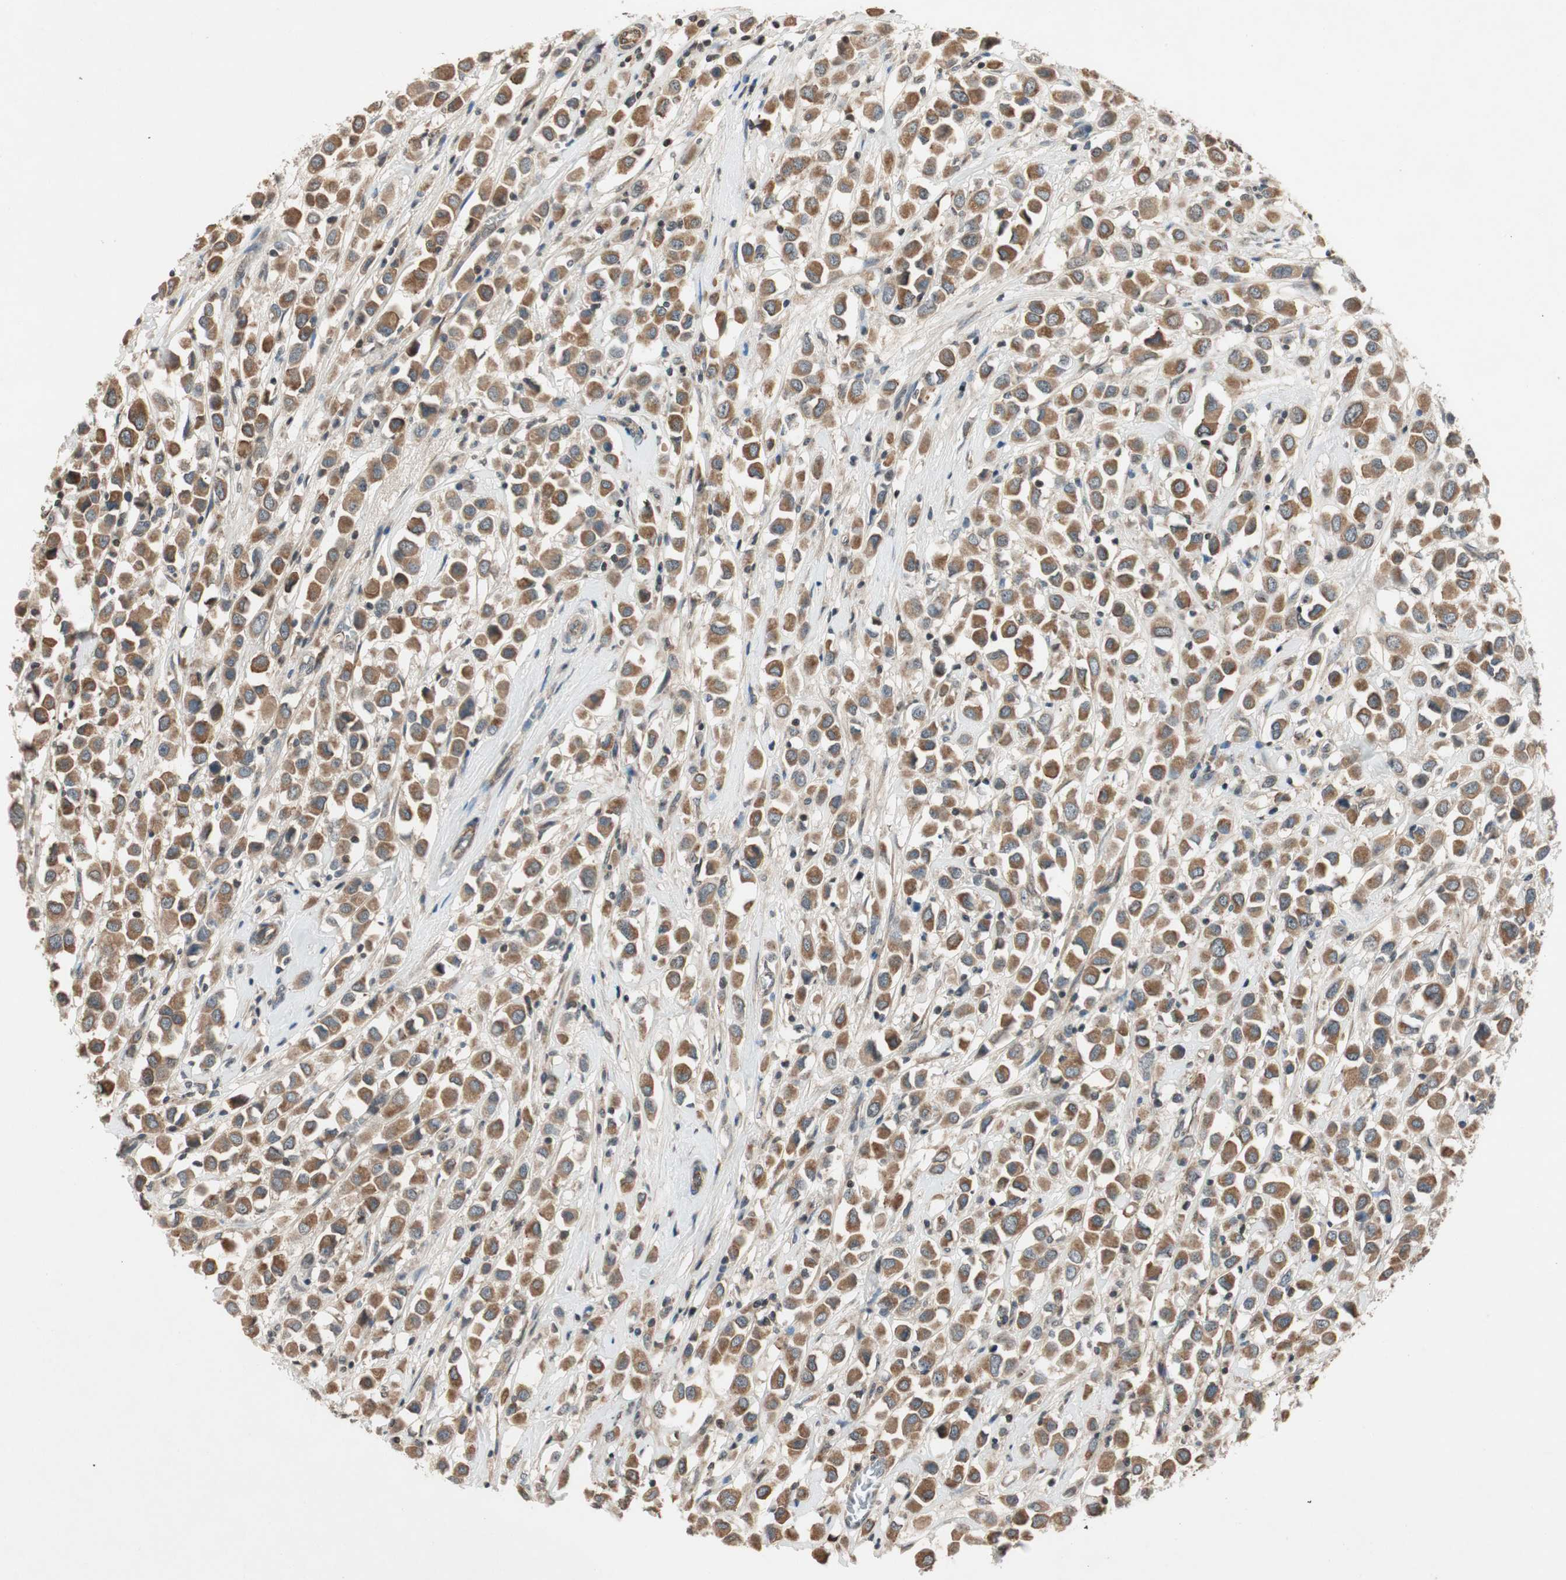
{"staining": {"intensity": "moderate", "quantity": ">75%", "location": "cytoplasmic/membranous"}, "tissue": "breast cancer", "cell_type": "Tumor cells", "image_type": "cancer", "snomed": [{"axis": "morphology", "description": "Duct carcinoma"}, {"axis": "topography", "description": "Breast"}], "caption": "Immunohistochemical staining of invasive ductal carcinoma (breast) exhibits moderate cytoplasmic/membranous protein positivity in approximately >75% of tumor cells.", "gene": "GCLM", "patient": {"sex": "female", "age": 61}}